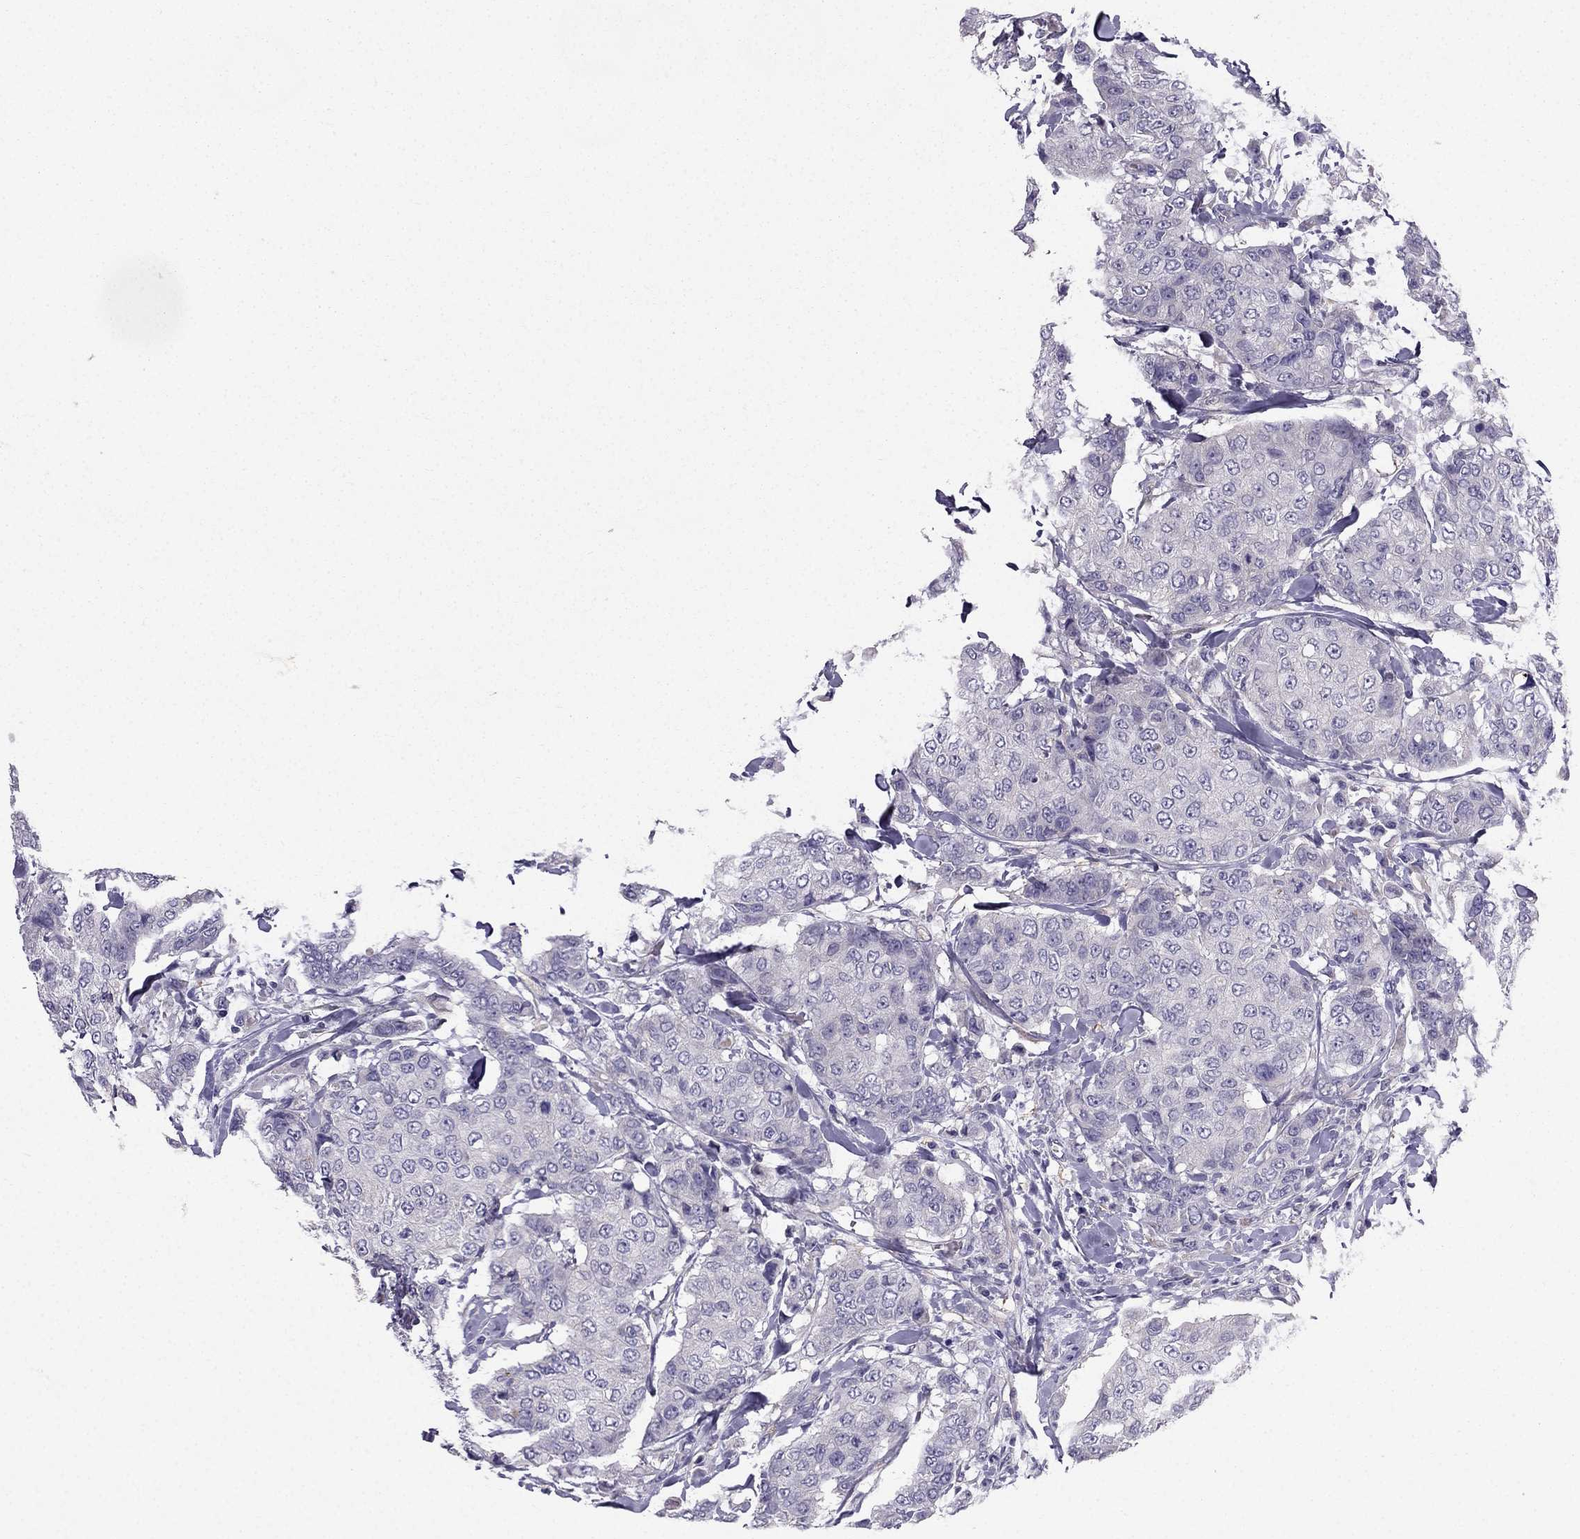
{"staining": {"intensity": "negative", "quantity": "none", "location": "none"}, "tissue": "breast cancer", "cell_type": "Tumor cells", "image_type": "cancer", "snomed": [{"axis": "morphology", "description": "Duct carcinoma"}, {"axis": "topography", "description": "Breast"}], "caption": "An image of human breast cancer (intraductal carcinoma) is negative for staining in tumor cells.", "gene": "SYT5", "patient": {"sex": "female", "age": 27}}